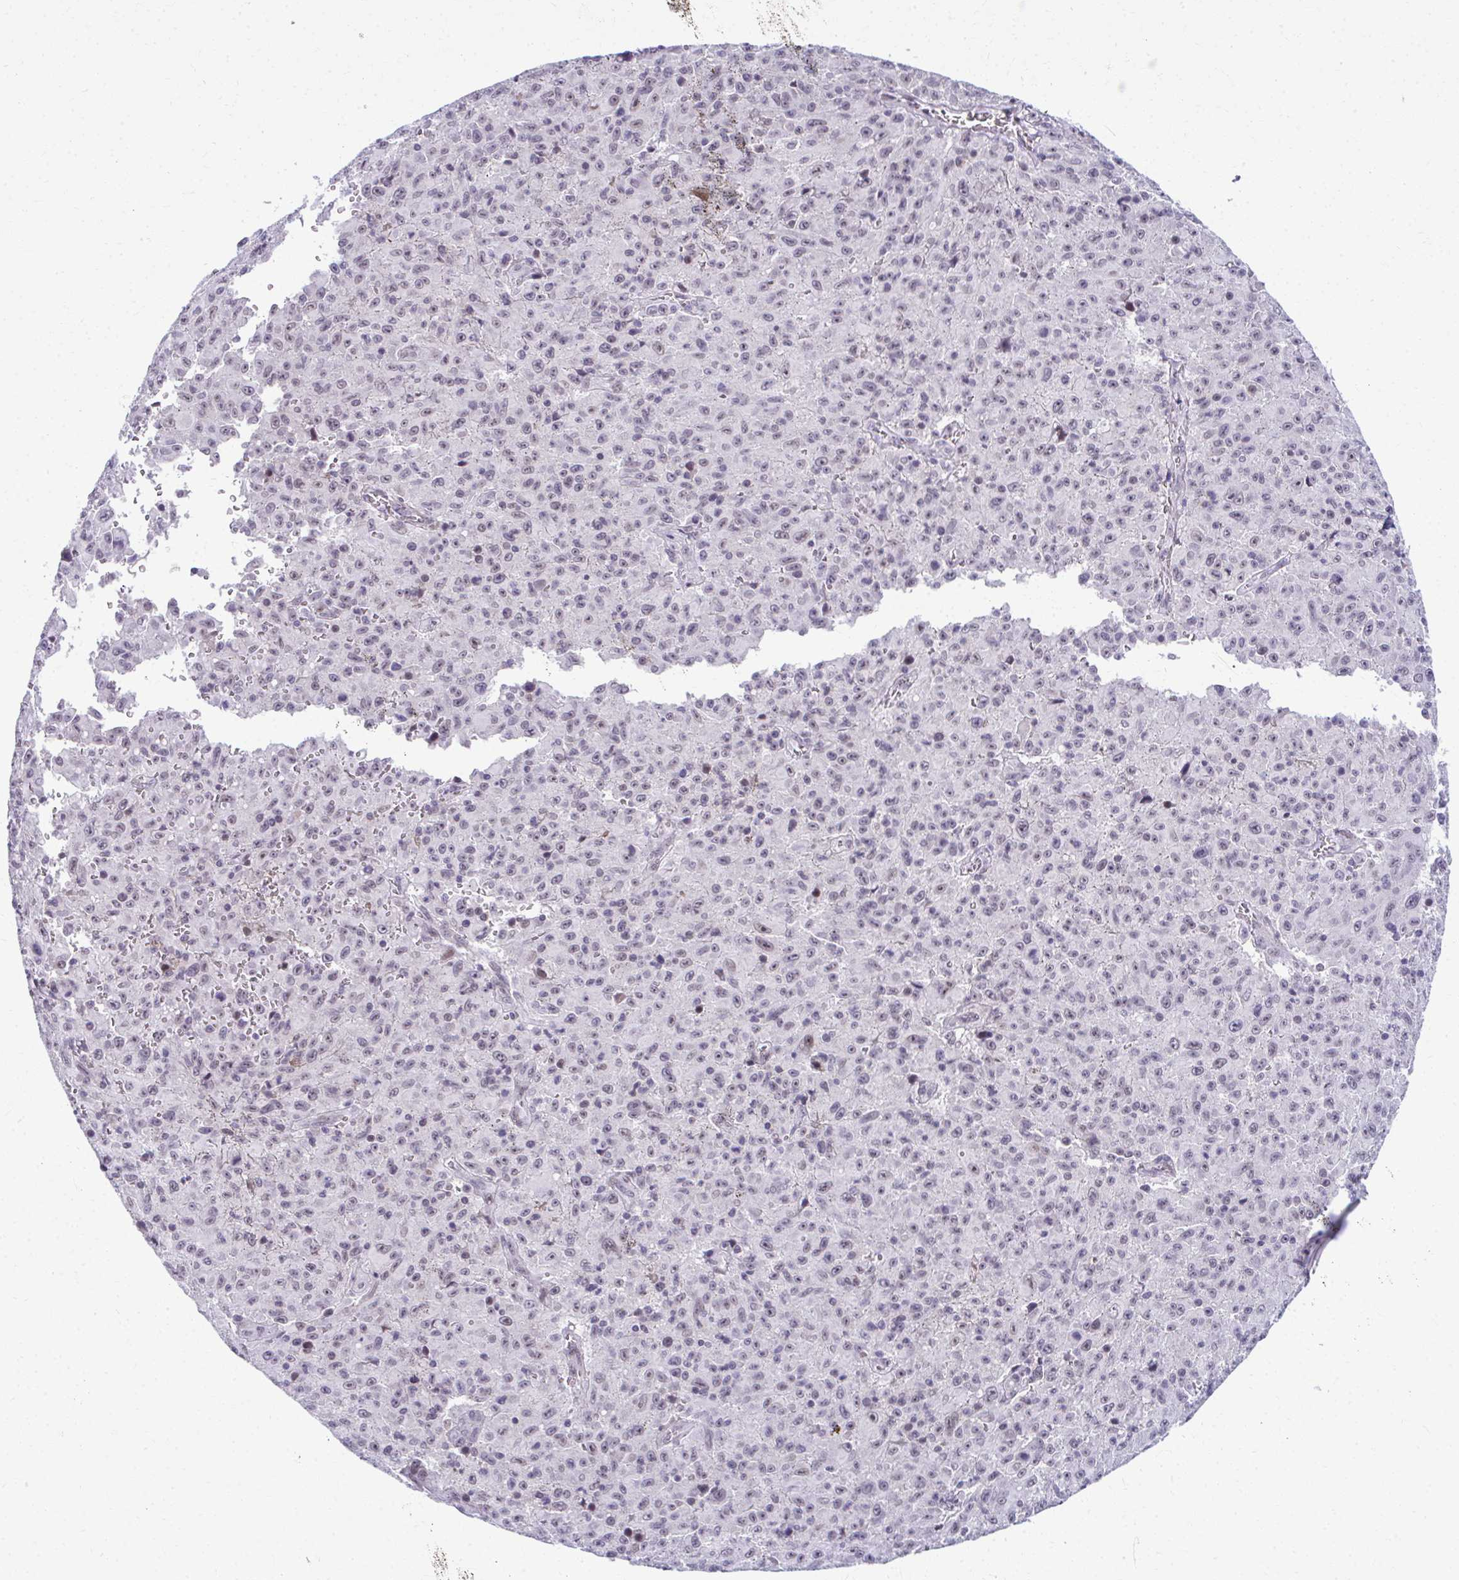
{"staining": {"intensity": "negative", "quantity": "none", "location": "none"}, "tissue": "melanoma", "cell_type": "Tumor cells", "image_type": "cancer", "snomed": [{"axis": "morphology", "description": "Malignant melanoma, NOS"}, {"axis": "topography", "description": "Skin"}], "caption": "The IHC histopathology image has no significant positivity in tumor cells of melanoma tissue. (Brightfield microscopy of DAB IHC at high magnification).", "gene": "MAF1", "patient": {"sex": "male", "age": 46}}